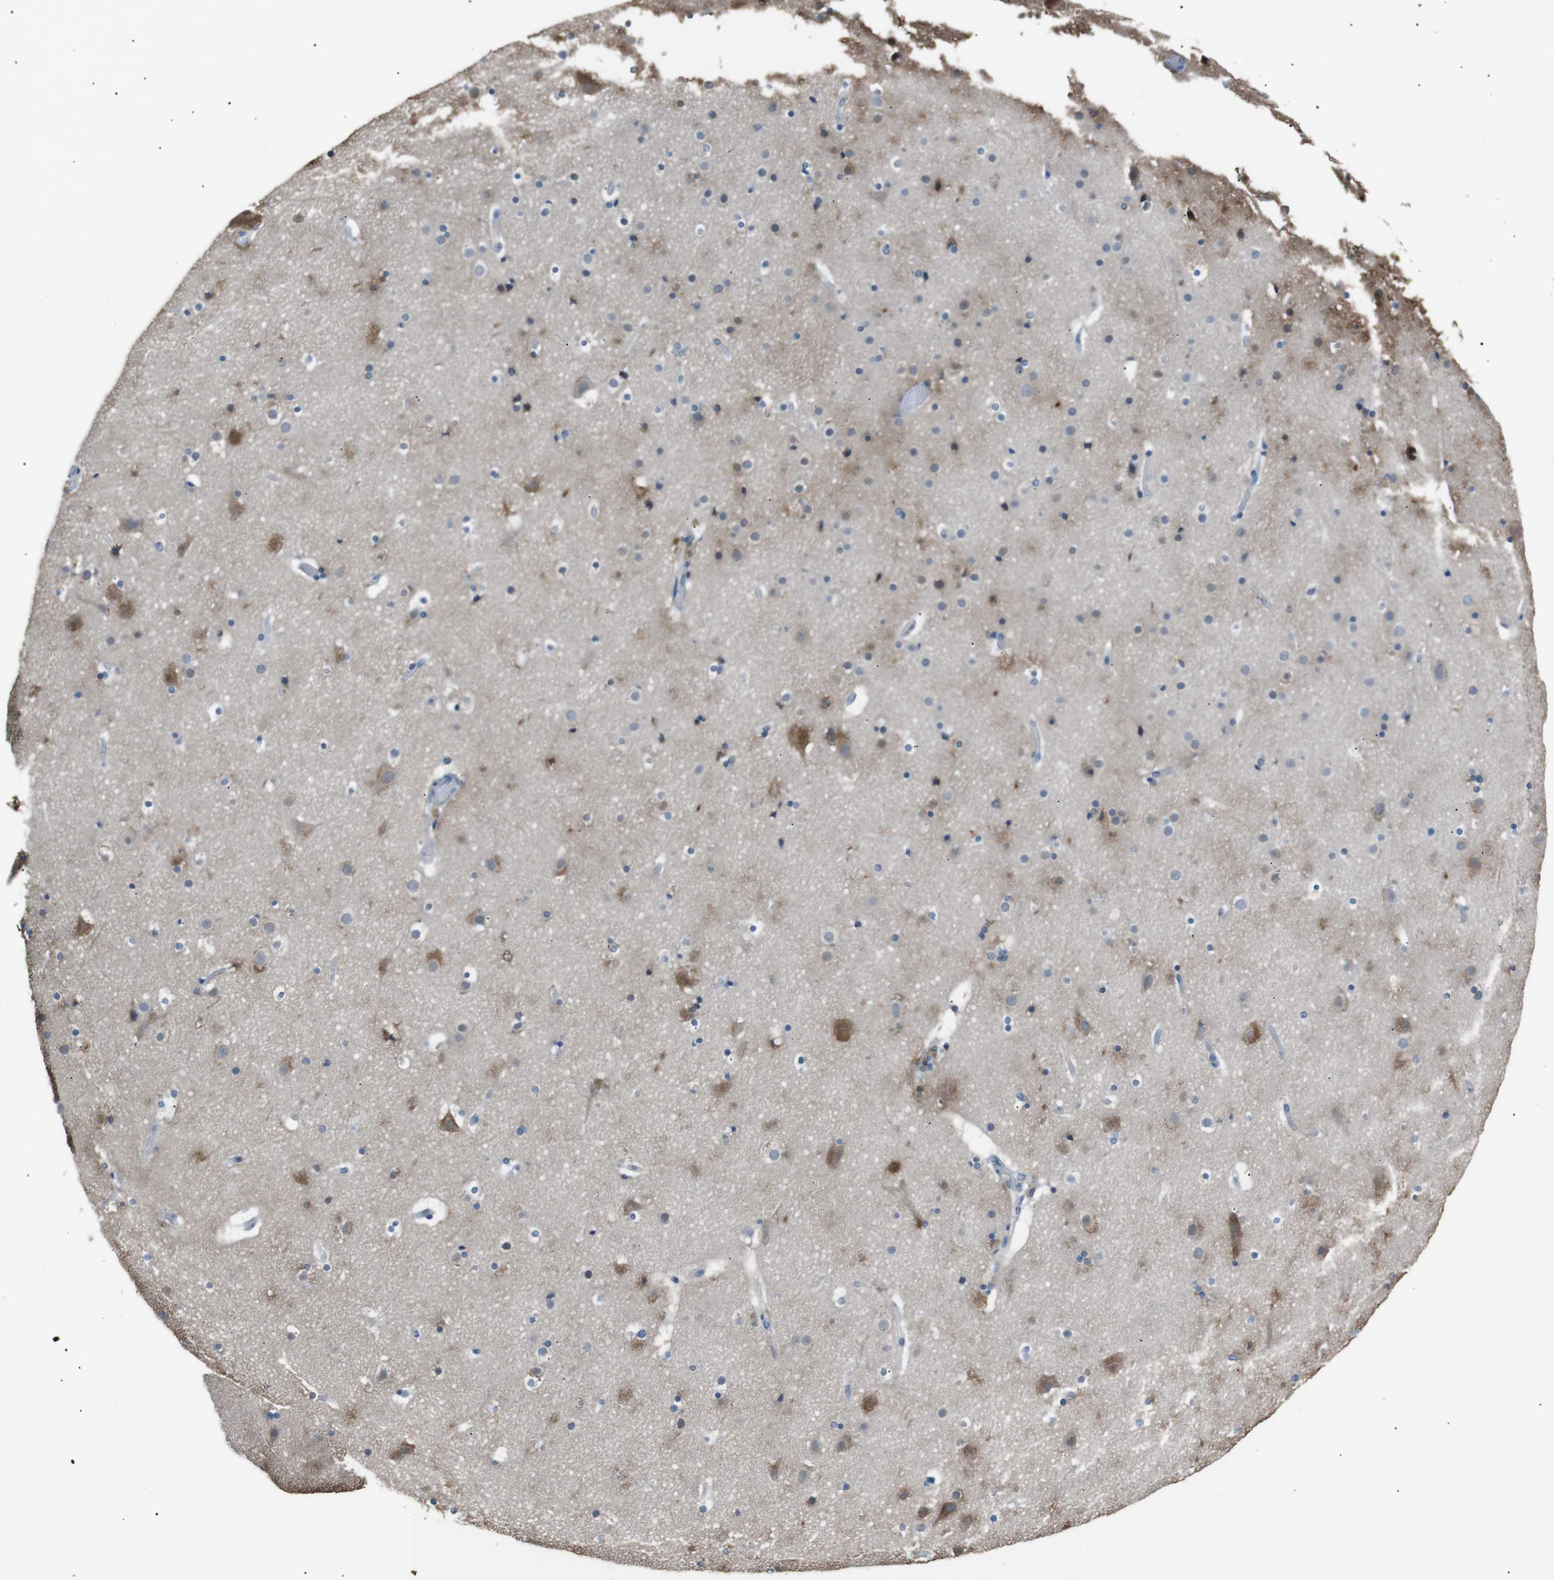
{"staining": {"intensity": "negative", "quantity": "none", "location": "none"}, "tissue": "cerebral cortex", "cell_type": "Endothelial cells", "image_type": "normal", "snomed": [{"axis": "morphology", "description": "Normal tissue, NOS"}, {"axis": "topography", "description": "Cerebral cortex"}], "caption": "Immunohistochemistry of unremarkable cerebral cortex shows no staining in endothelial cells.", "gene": "CDH26", "patient": {"sex": "male", "age": 57}}